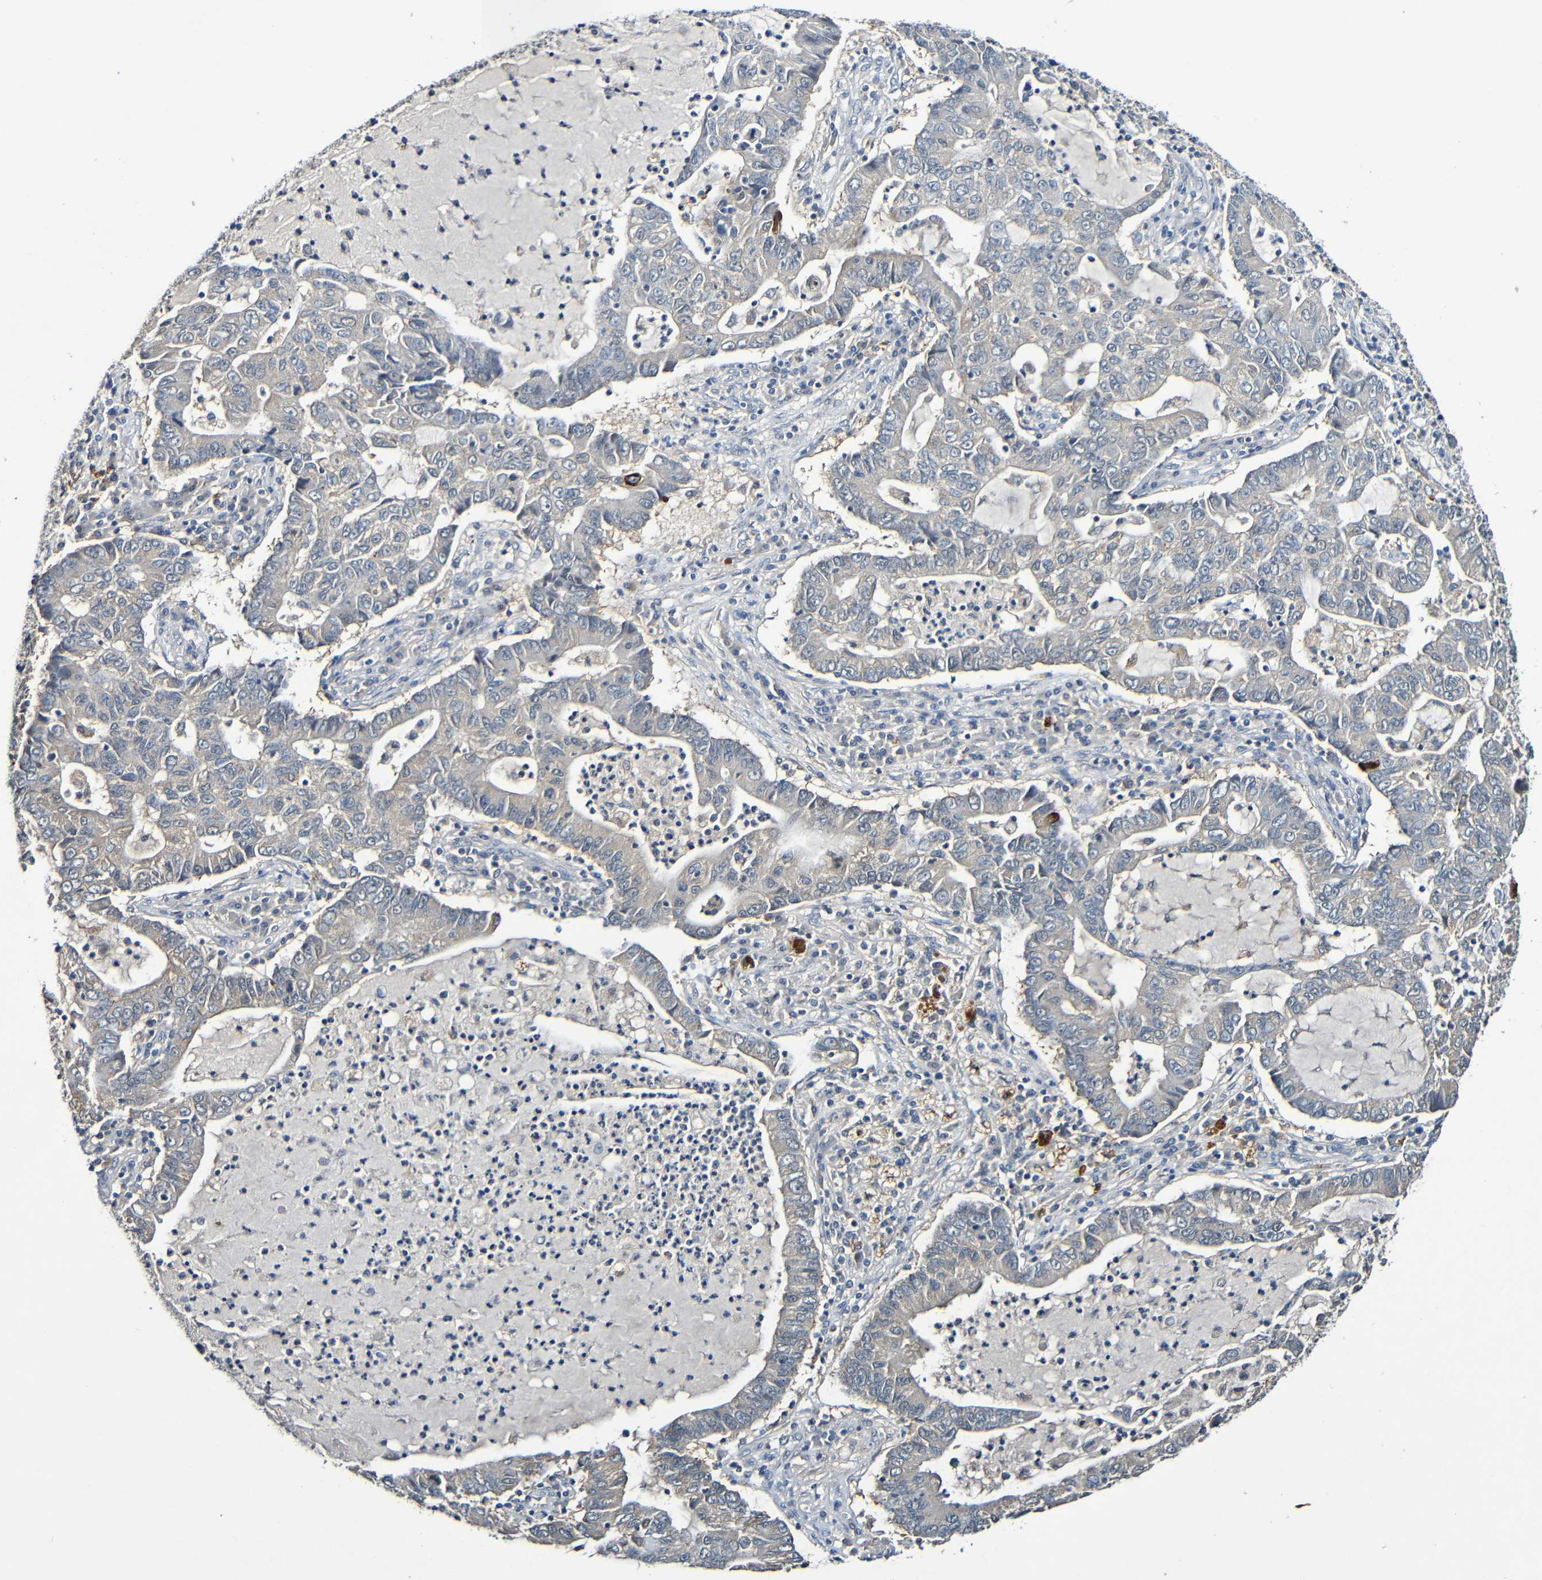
{"staining": {"intensity": "negative", "quantity": "none", "location": "none"}, "tissue": "lung cancer", "cell_type": "Tumor cells", "image_type": "cancer", "snomed": [{"axis": "morphology", "description": "Adenocarcinoma, NOS"}, {"axis": "topography", "description": "Lung"}], "caption": "Histopathology image shows no significant protein expression in tumor cells of lung cancer.", "gene": "LRRC70", "patient": {"sex": "female", "age": 51}}